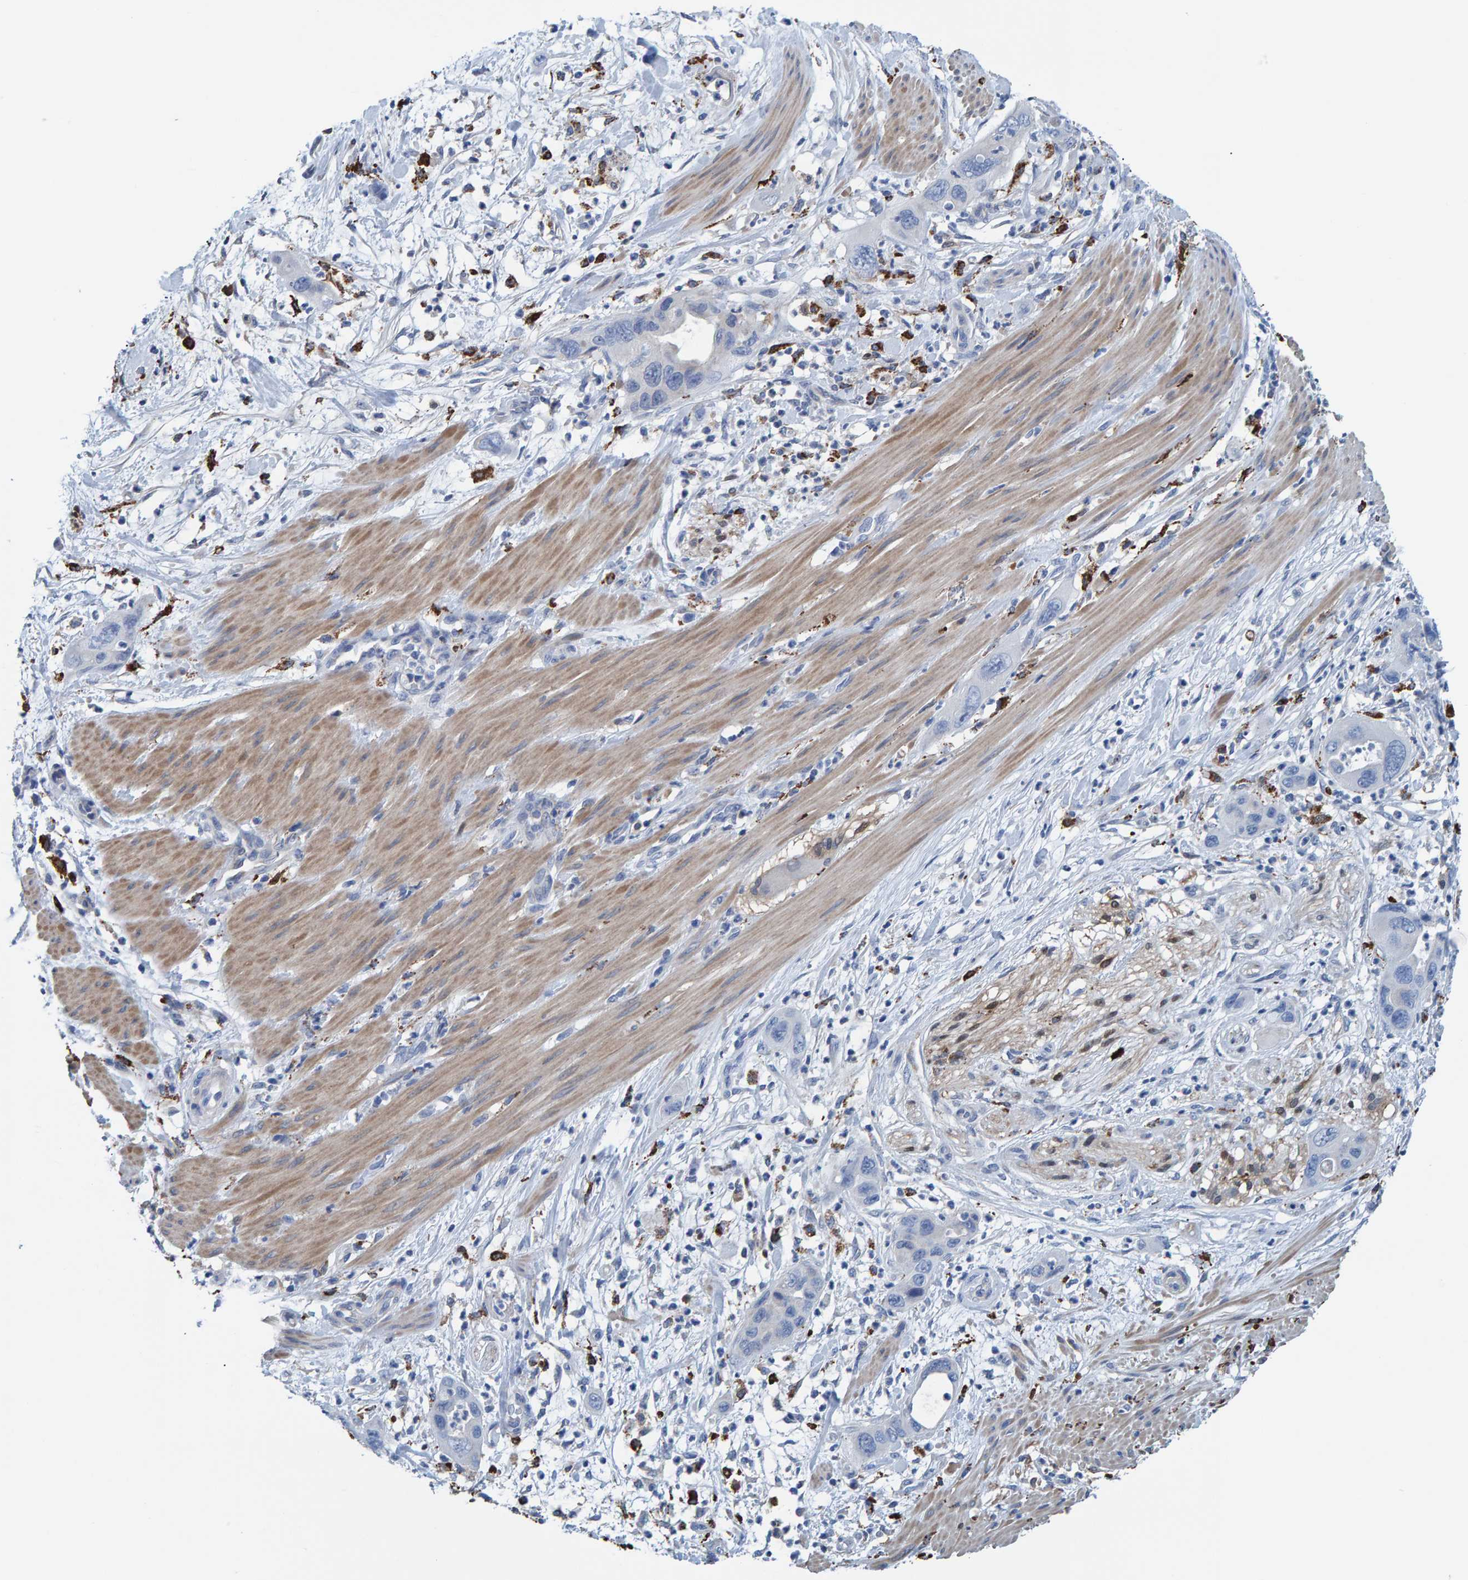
{"staining": {"intensity": "negative", "quantity": "none", "location": "none"}, "tissue": "pancreatic cancer", "cell_type": "Tumor cells", "image_type": "cancer", "snomed": [{"axis": "morphology", "description": "Adenocarcinoma, NOS"}, {"axis": "topography", "description": "Pancreas"}], "caption": "This image is of pancreatic adenocarcinoma stained with IHC to label a protein in brown with the nuclei are counter-stained blue. There is no expression in tumor cells. Brightfield microscopy of immunohistochemistry stained with DAB (3,3'-diaminobenzidine) (brown) and hematoxylin (blue), captured at high magnification.", "gene": "IDO1", "patient": {"sex": "female", "age": 71}}